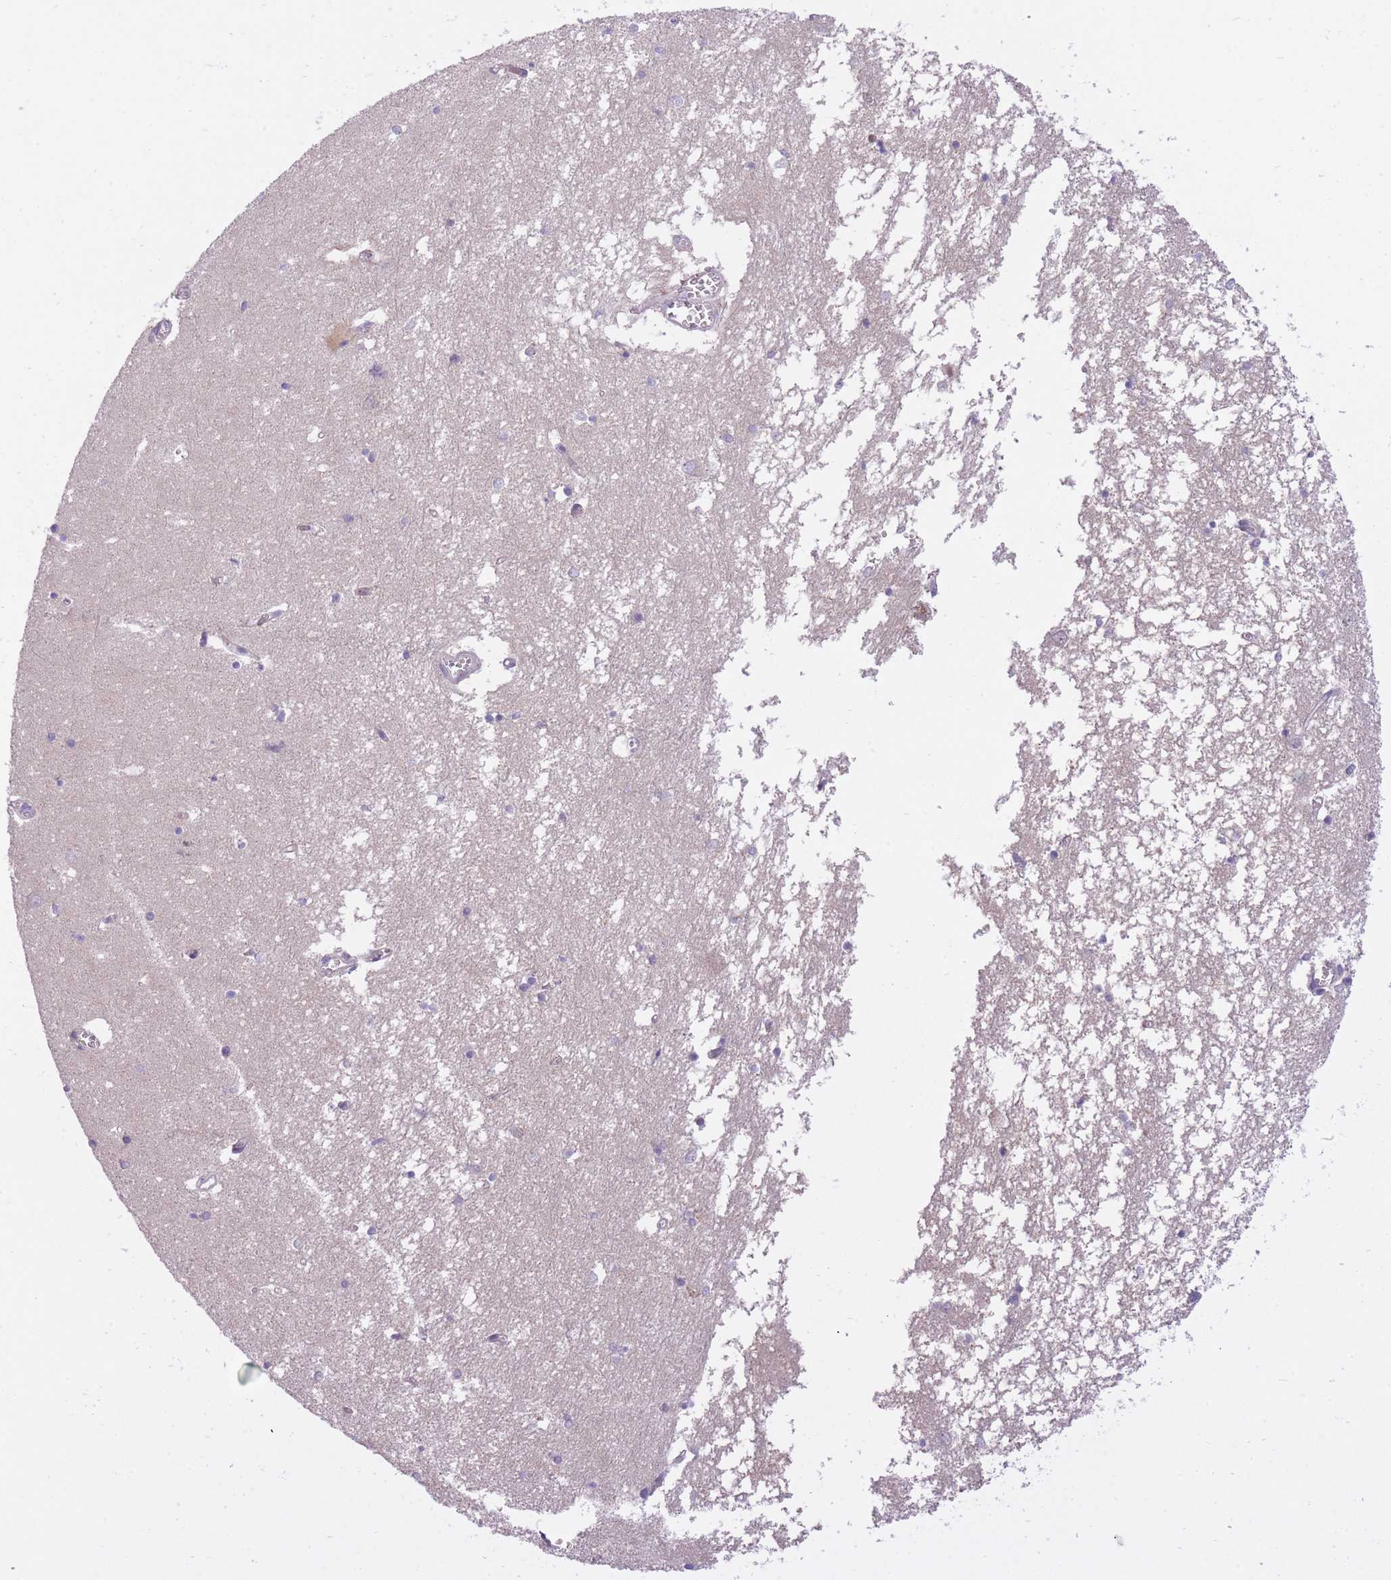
{"staining": {"intensity": "negative", "quantity": "none", "location": "none"}, "tissue": "hippocampus", "cell_type": "Glial cells", "image_type": "normal", "snomed": [{"axis": "morphology", "description": "Normal tissue, NOS"}, {"axis": "topography", "description": "Hippocampus"}], "caption": "Immunohistochemical staining of unremarkable human hippocampus shows no significant positivity in glial cells. Nuclei are stained in blue.", "gene": "REV1", "patient": {"sex": "male", "age": 70}}